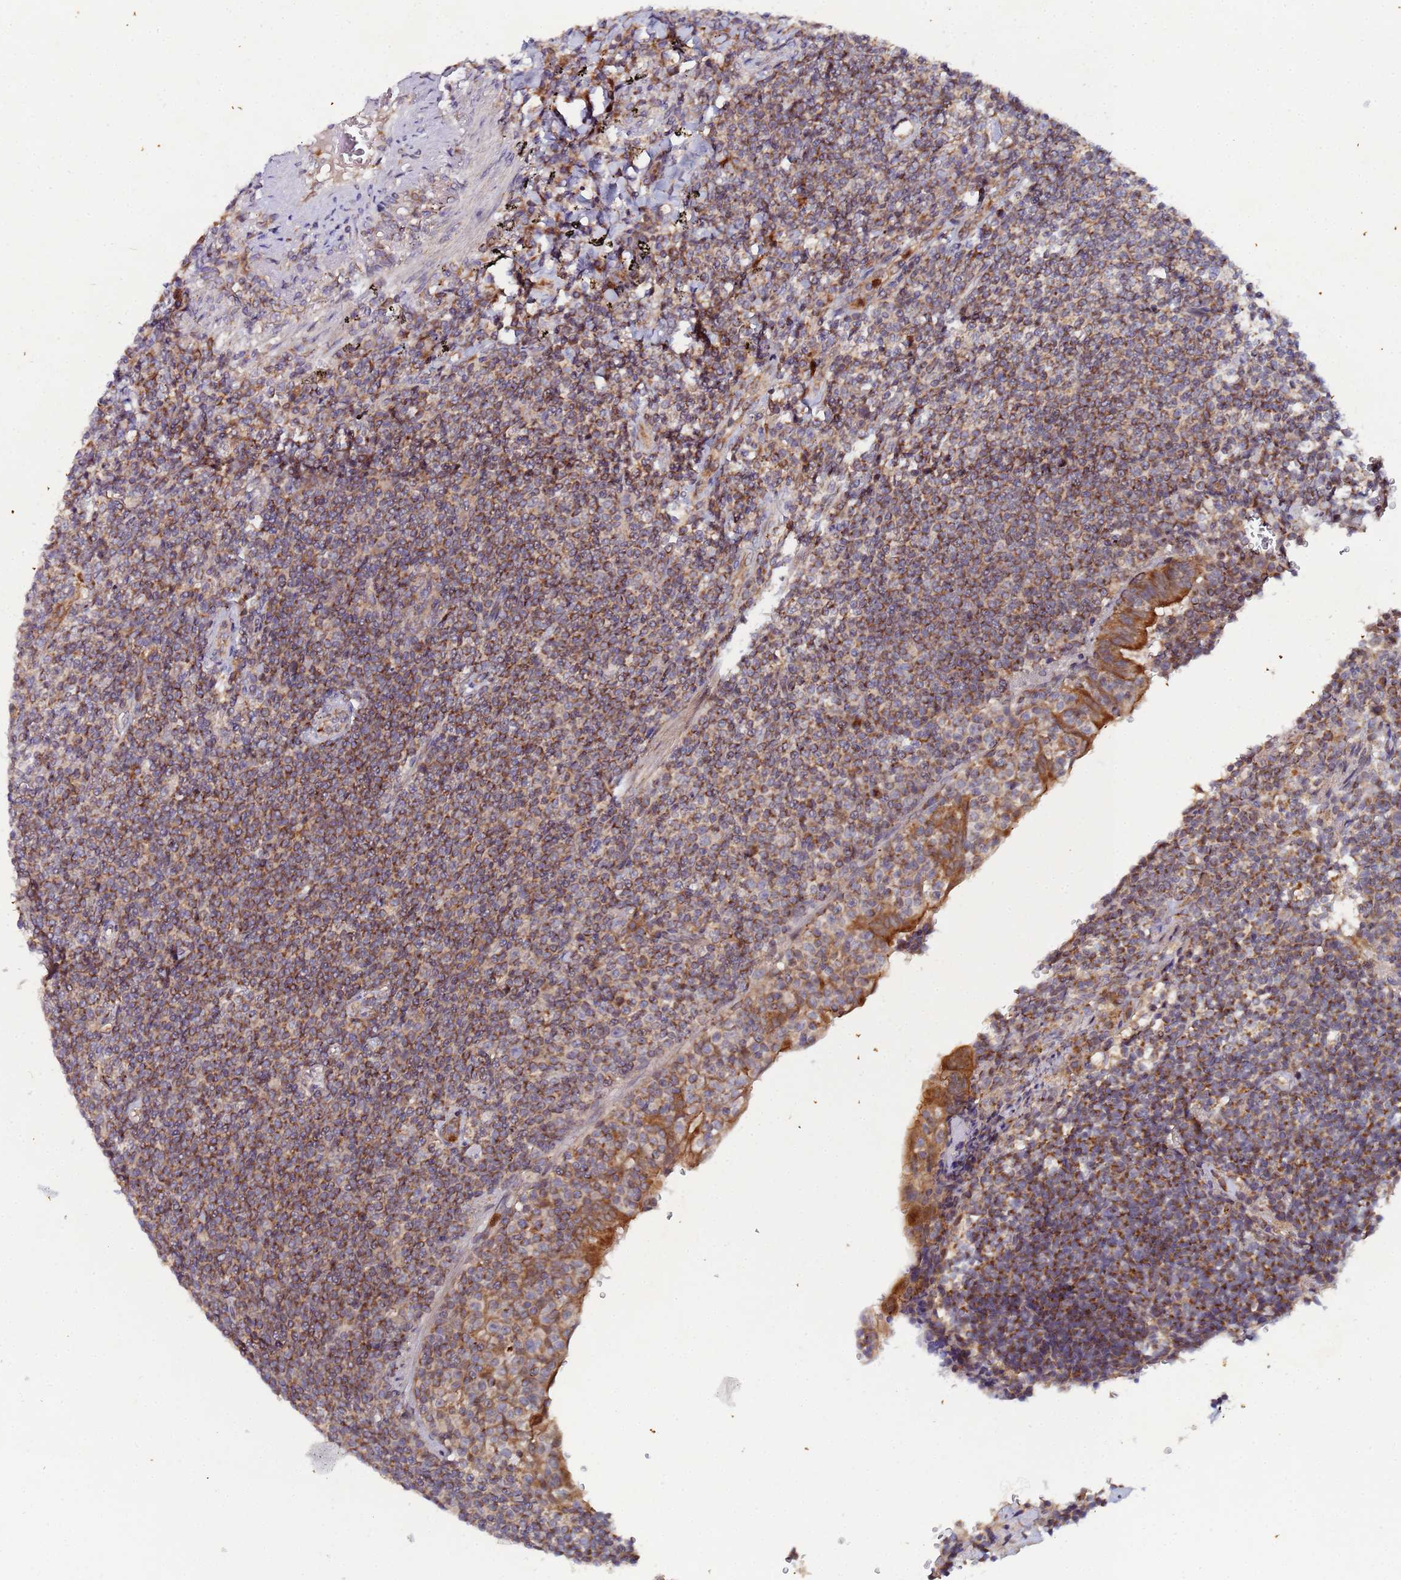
{"staining": {"intensity": "moderate", "quantity": ">75%", "location": "cytoplasmic/membranous"}, "tissue": "lymphoma", "cell_type": "Tumor cells", "image_type": "cancer", "snomed": [{"axis": "morphology", "description": "Malignant lymphoma, non-Hodgkin's type, Low grade"}, {"axis": "topography", "description": "Lung"}], "caption": "Protein expression analysis of lymphoma shows moderate cytoplasmic/membranous positivity in approximately >75% of tumor cells.", "gene": "CCDC127", "patient": {"sex": "female", "age": 71}}